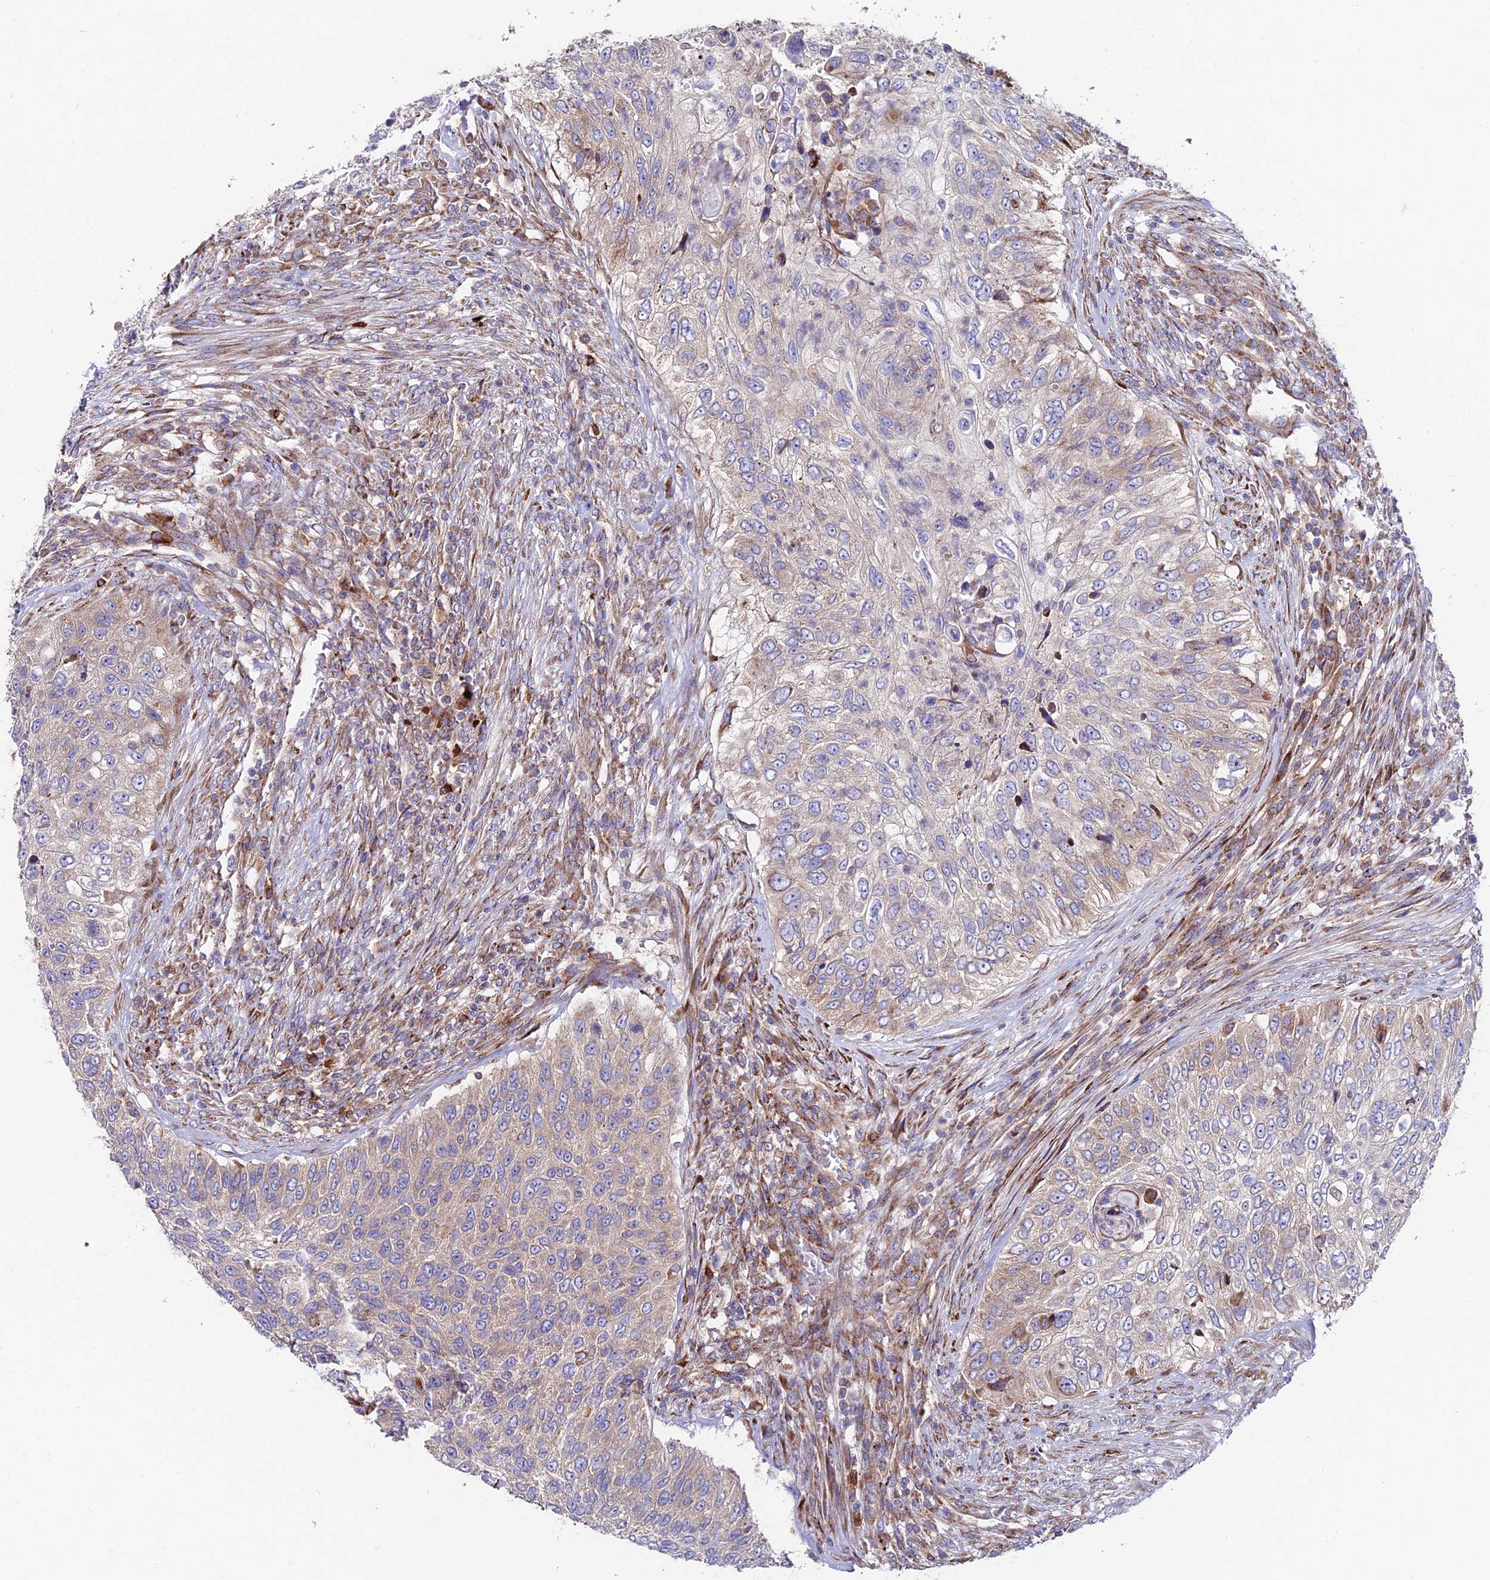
{"staining": {"intensity": "weak", "quantity": "<25%", "location": "cytoplasmic/membranous"}, "tissue": "urothelial cancer", "cell_type": "Tumor cells", "image_type": "cancer", "snomed": [{"axis": "morphology", "description": "Urothelial carcinoma, High grade"}, {"axis": "topography", "description": "Urinary bladder"}], "caption": "A high-resolution histopathology image shows immunohistochemistry staining of urothelial cancer, which displays no significant positivity in tumor cells. Nuclei are stained in blue.", "gene": "EIF3K", "patient": {"sex": "female", "age": 60}}